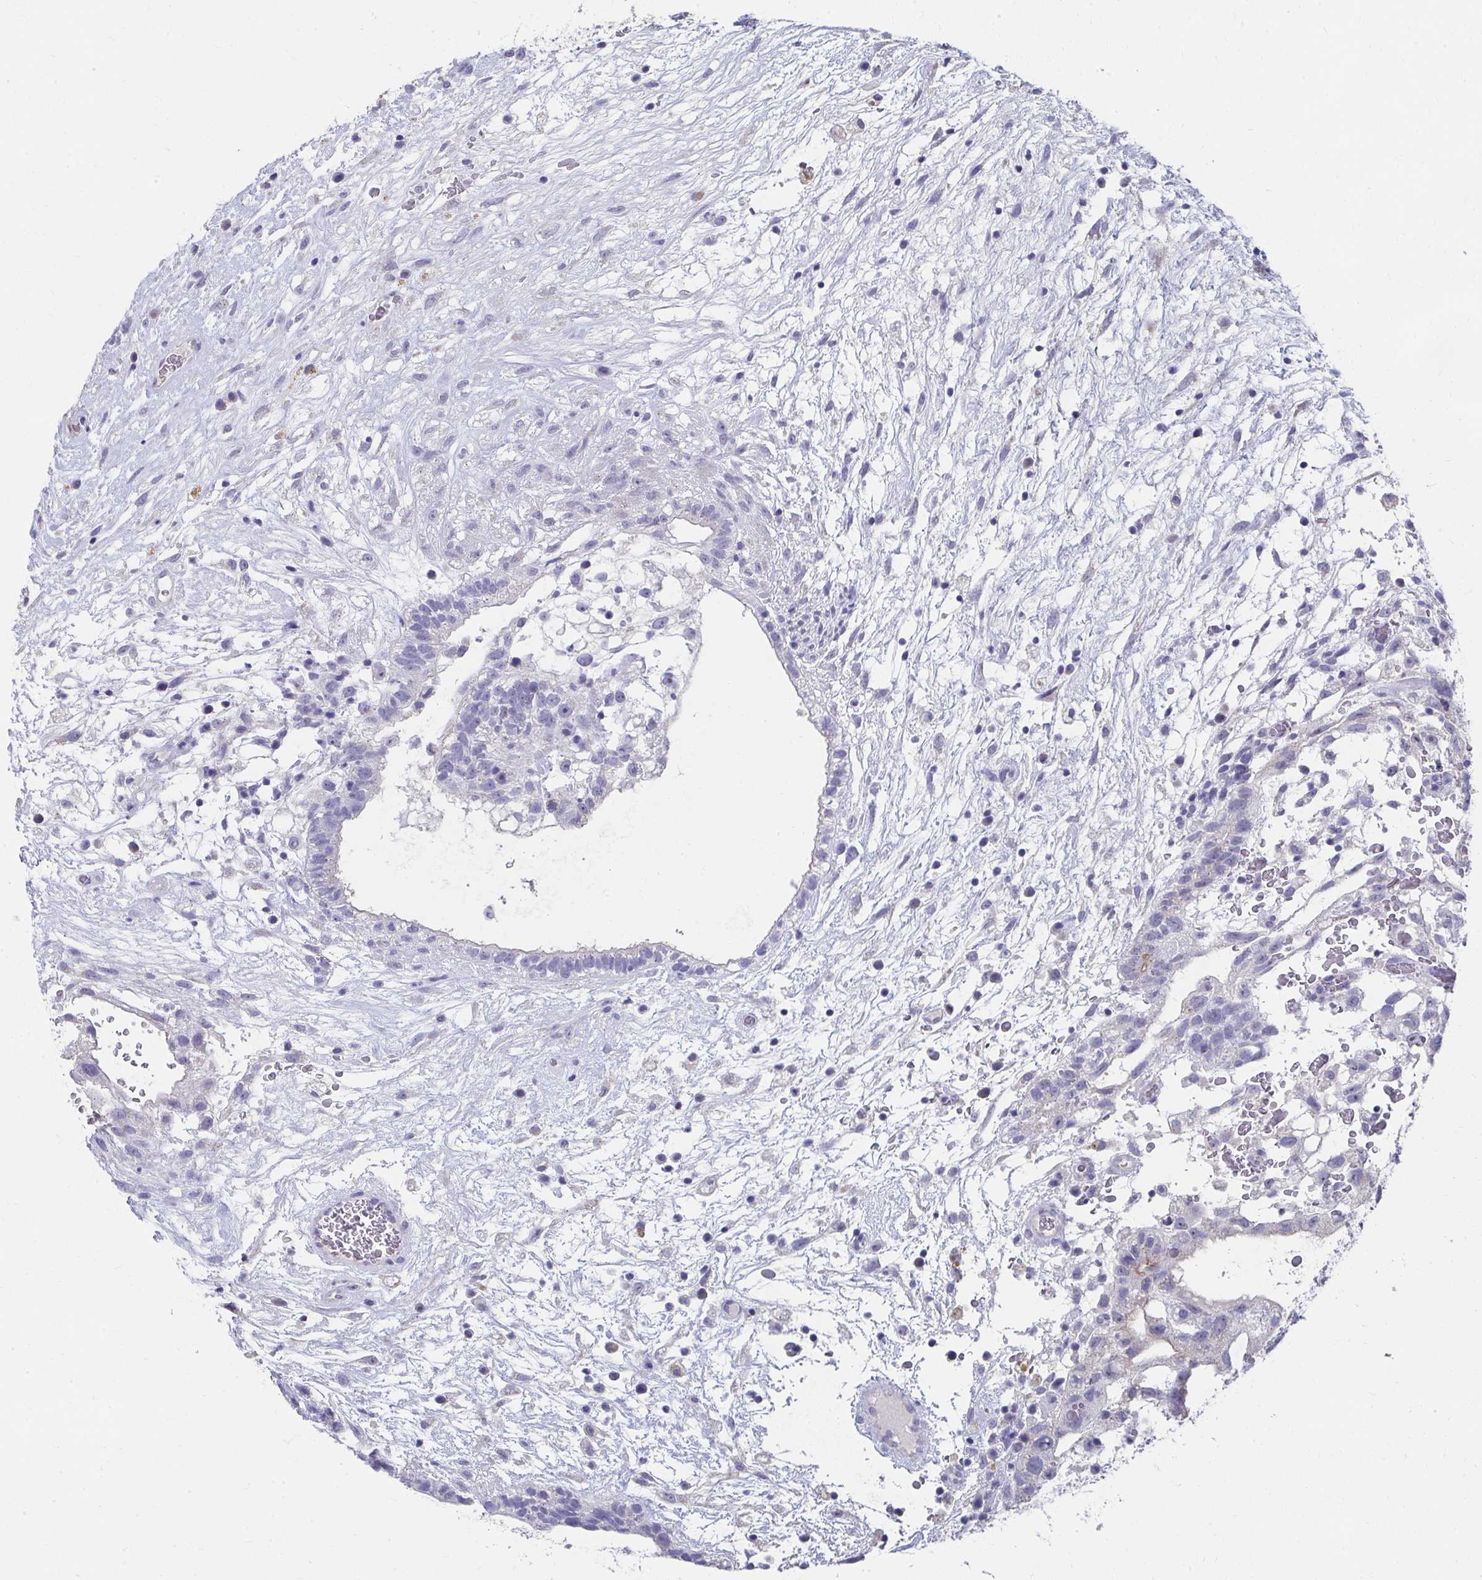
{"staining": {"intensity": "negative", "quantity": "none", "location": "none"}, "tissue": "testis cancer", "cell_type": "Tumor cells", "image_type": "cancer", "snomed": [{"axis": "morphology", "description": "Normal tissue, NOS"}, {"axis": "morphology", "description": "Carcinoma, Embryonal, NOS"}, {"axis": "topography", "description": "Testis"}], "caption": "A high-resolution histopathology image shows IHC staining of testis cancer (embryonal carcinoma), which reveals no significant staining in tumor cells.", "gene": "TMPRSS2", "patient": {"sex": "male", "age": 32}}